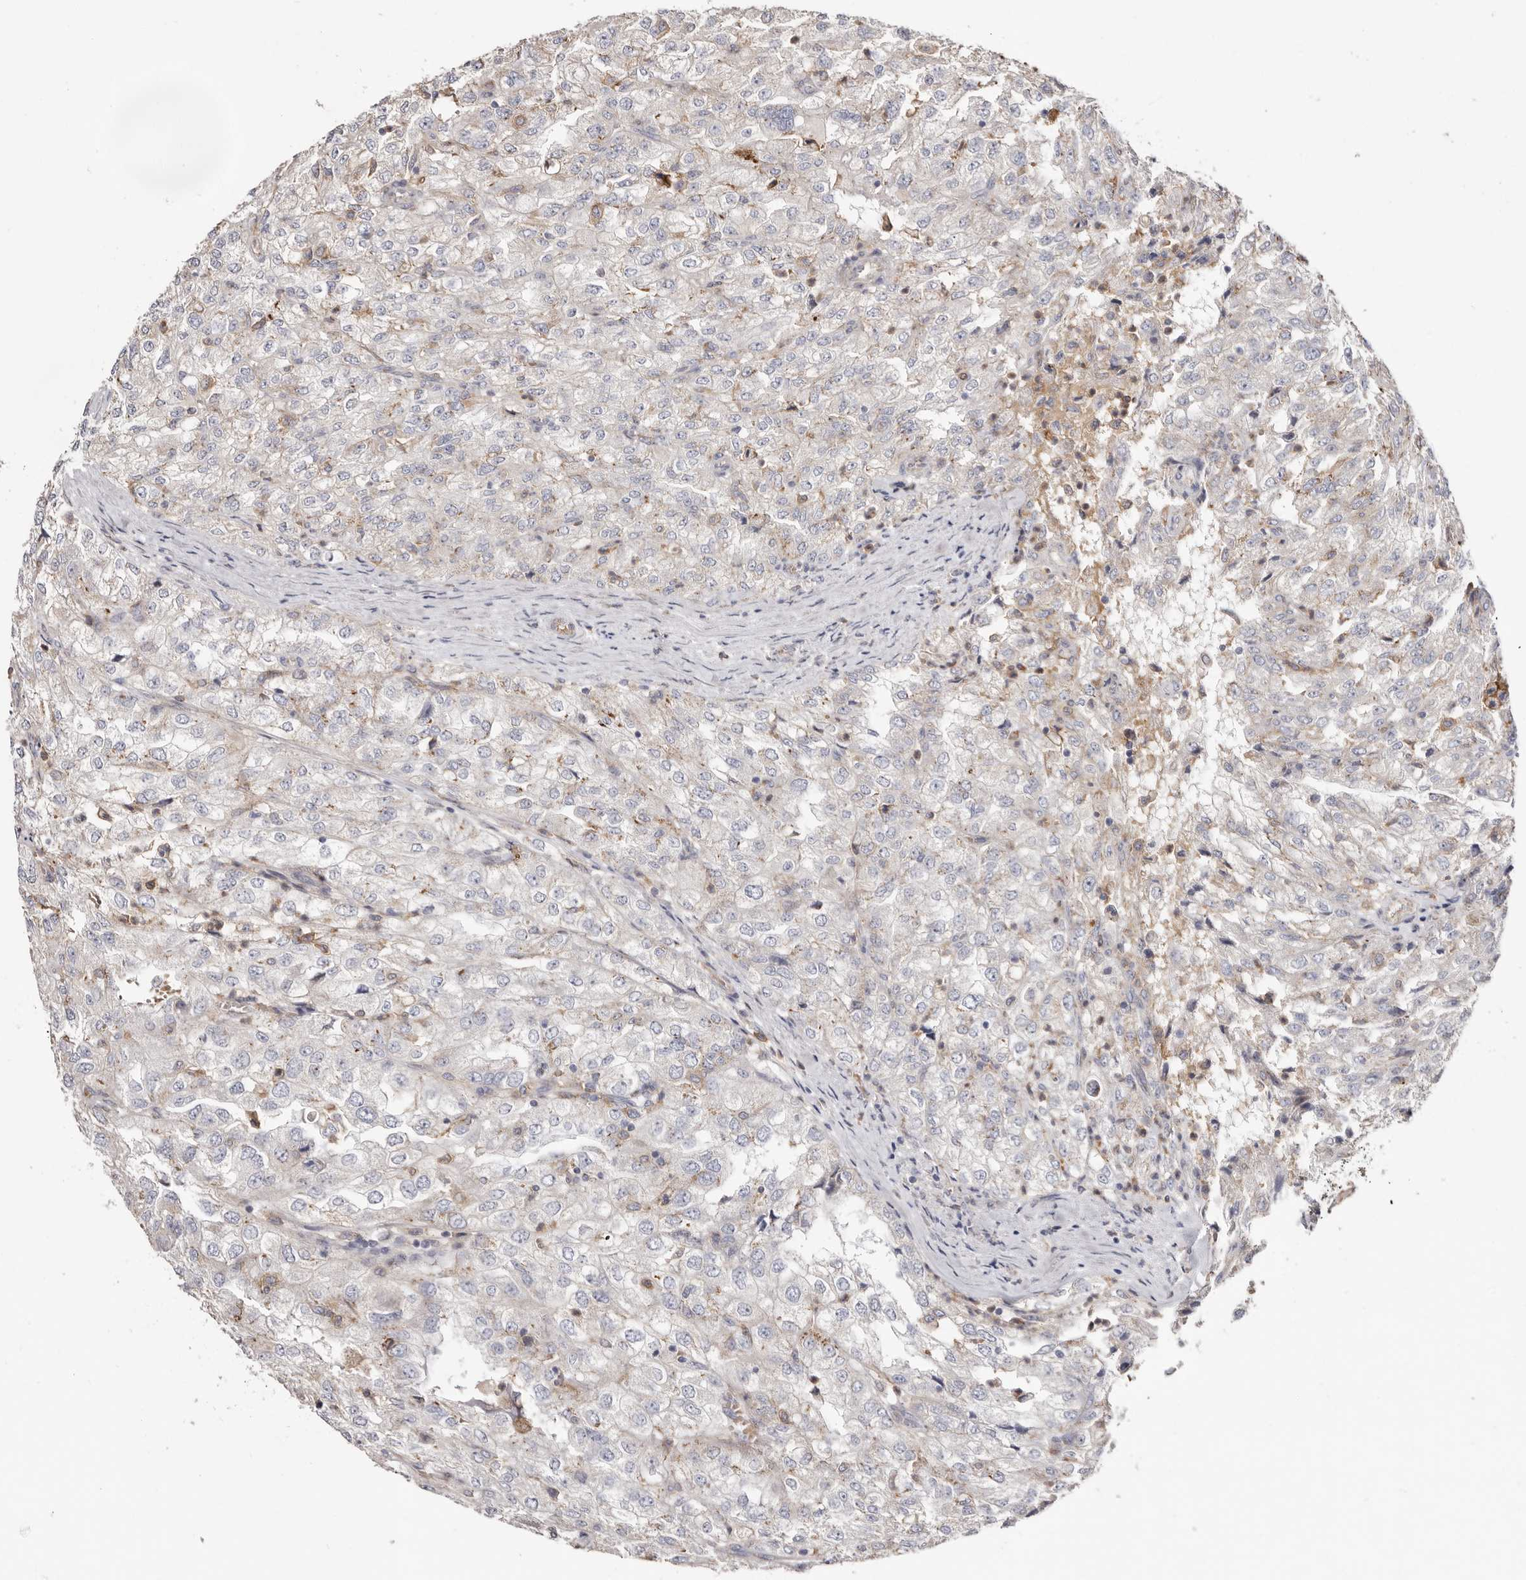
{"staining": {"intensity": "negative", "quantity": "none", "location": "none"}, "tissue": "renal cancer", "cell_type": "Tumor cells", "image_type": "cancer", "snomed": [{"axis": "morphology", "description": "Adenocarcinoma, NOS"}, {"axis": "topography", "description": "Kidney"}], "caption": "Immunohistochemistry micrograph of human renal cancer (adenocarcinoma) stained for a protein (brown), which reveals no positivity in tumor cells.", "gene": "LRRC25", "patient": {"sex": "female", "age": 54}}